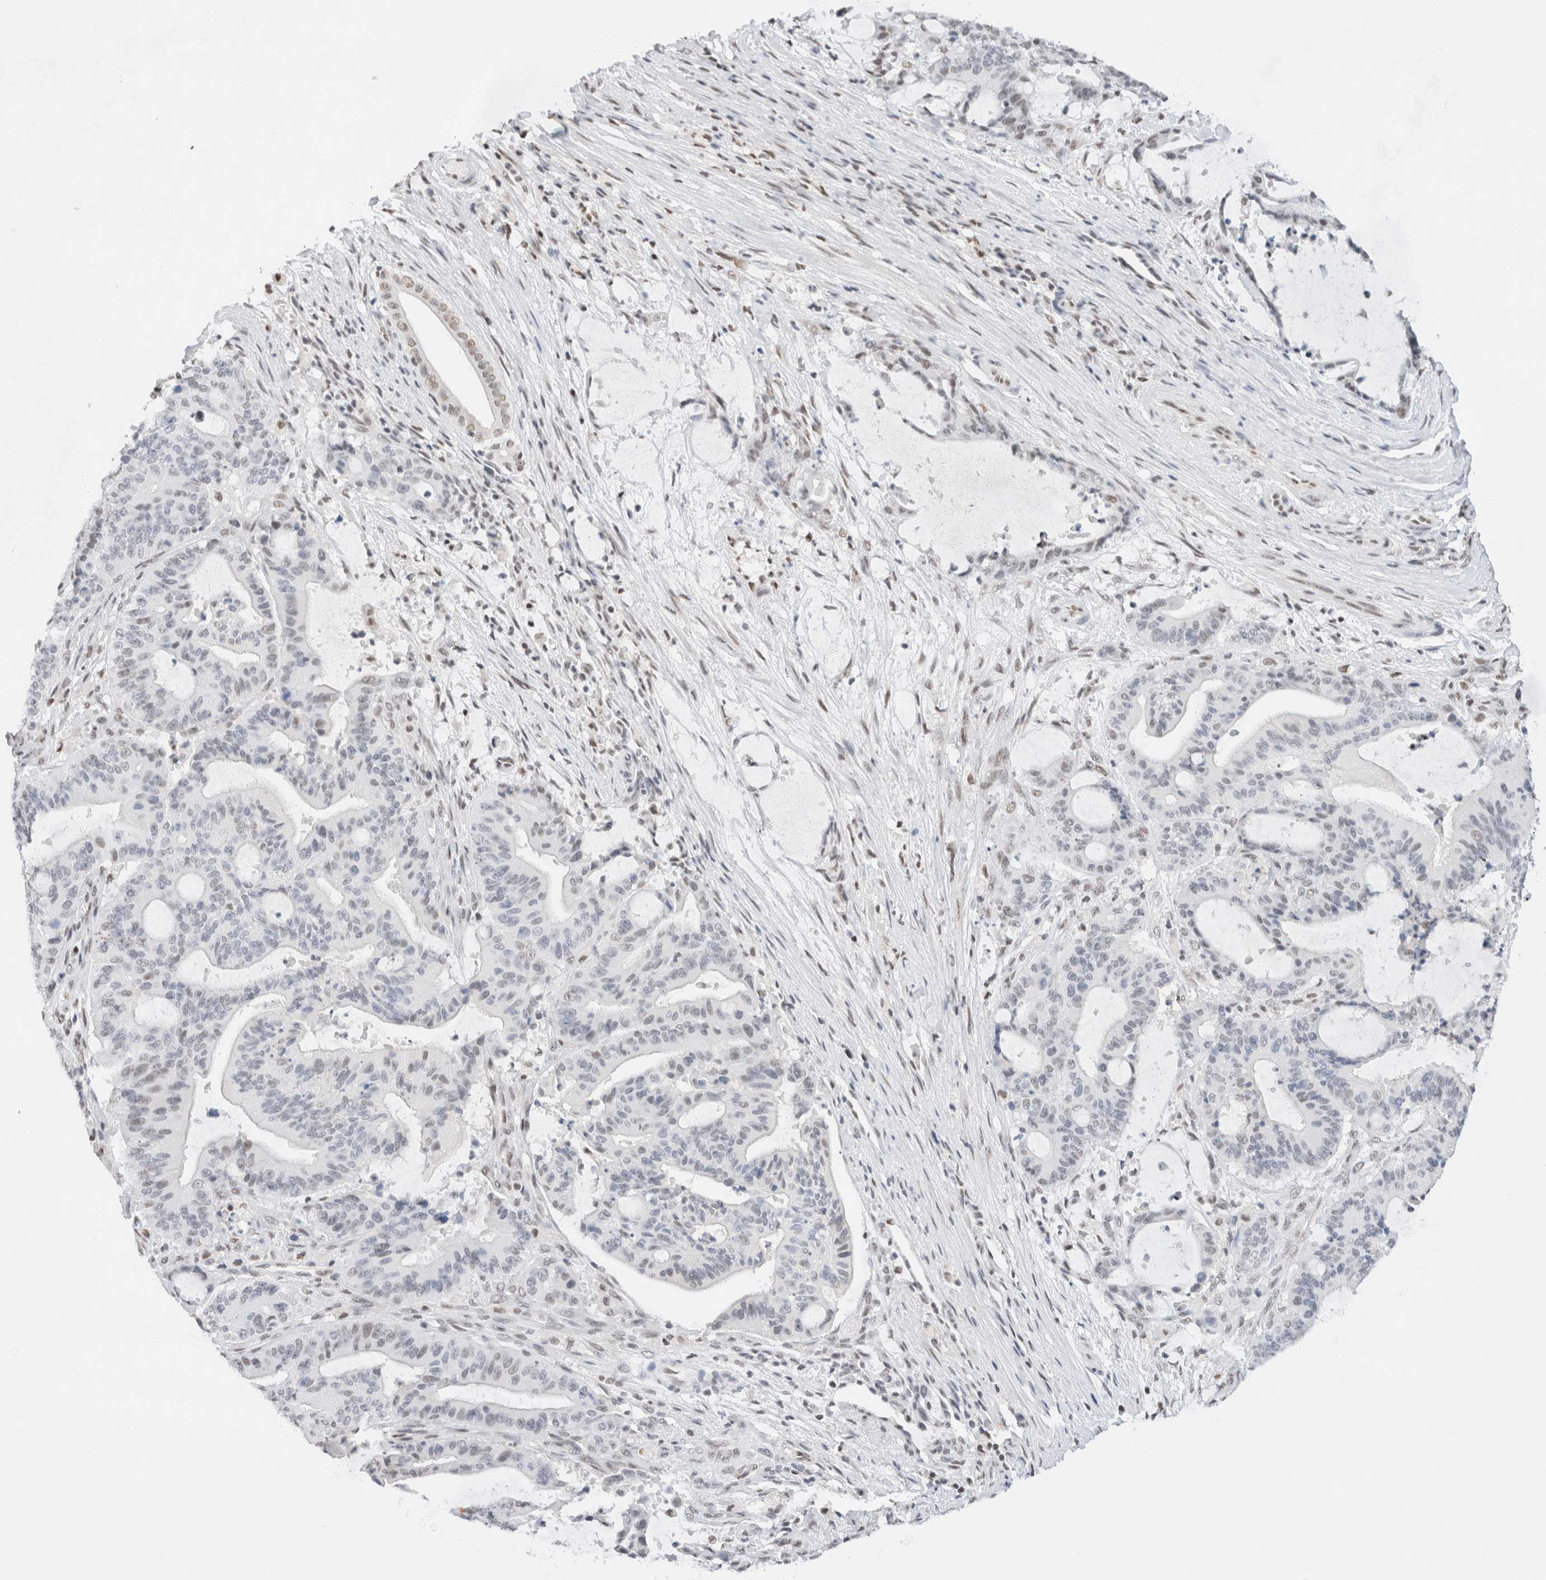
{"staining": {"intensity": "weak", "quantity": "<25%", "location": "nuclear"}, "tissue": "liver cancer", "cell_type": "Tumor cells", "image_type": "cancer", "snomed": [{"axis": "morphology", "description": "Normal tissue, NOS"}, {"axis": "morphology", "description": "Cholangiocarcinoma"}, {"axis": "topography", "description": "Liver"}, {"axis": "topography", "description": "Peripheral nerve tissue"}], "caption": "A high-resolution photomicrograph shows immunohistochemistry staining of liver cholangiocarcinoma, which demonstrates no significant expression in tumor cells. (Brightfield microscopy of DAB (3,3'-diaminobenzidine) immunohistochemistry at high magnification).", "gene": "SUPT3H", "patient": {"sex": "female", "age": 73}}